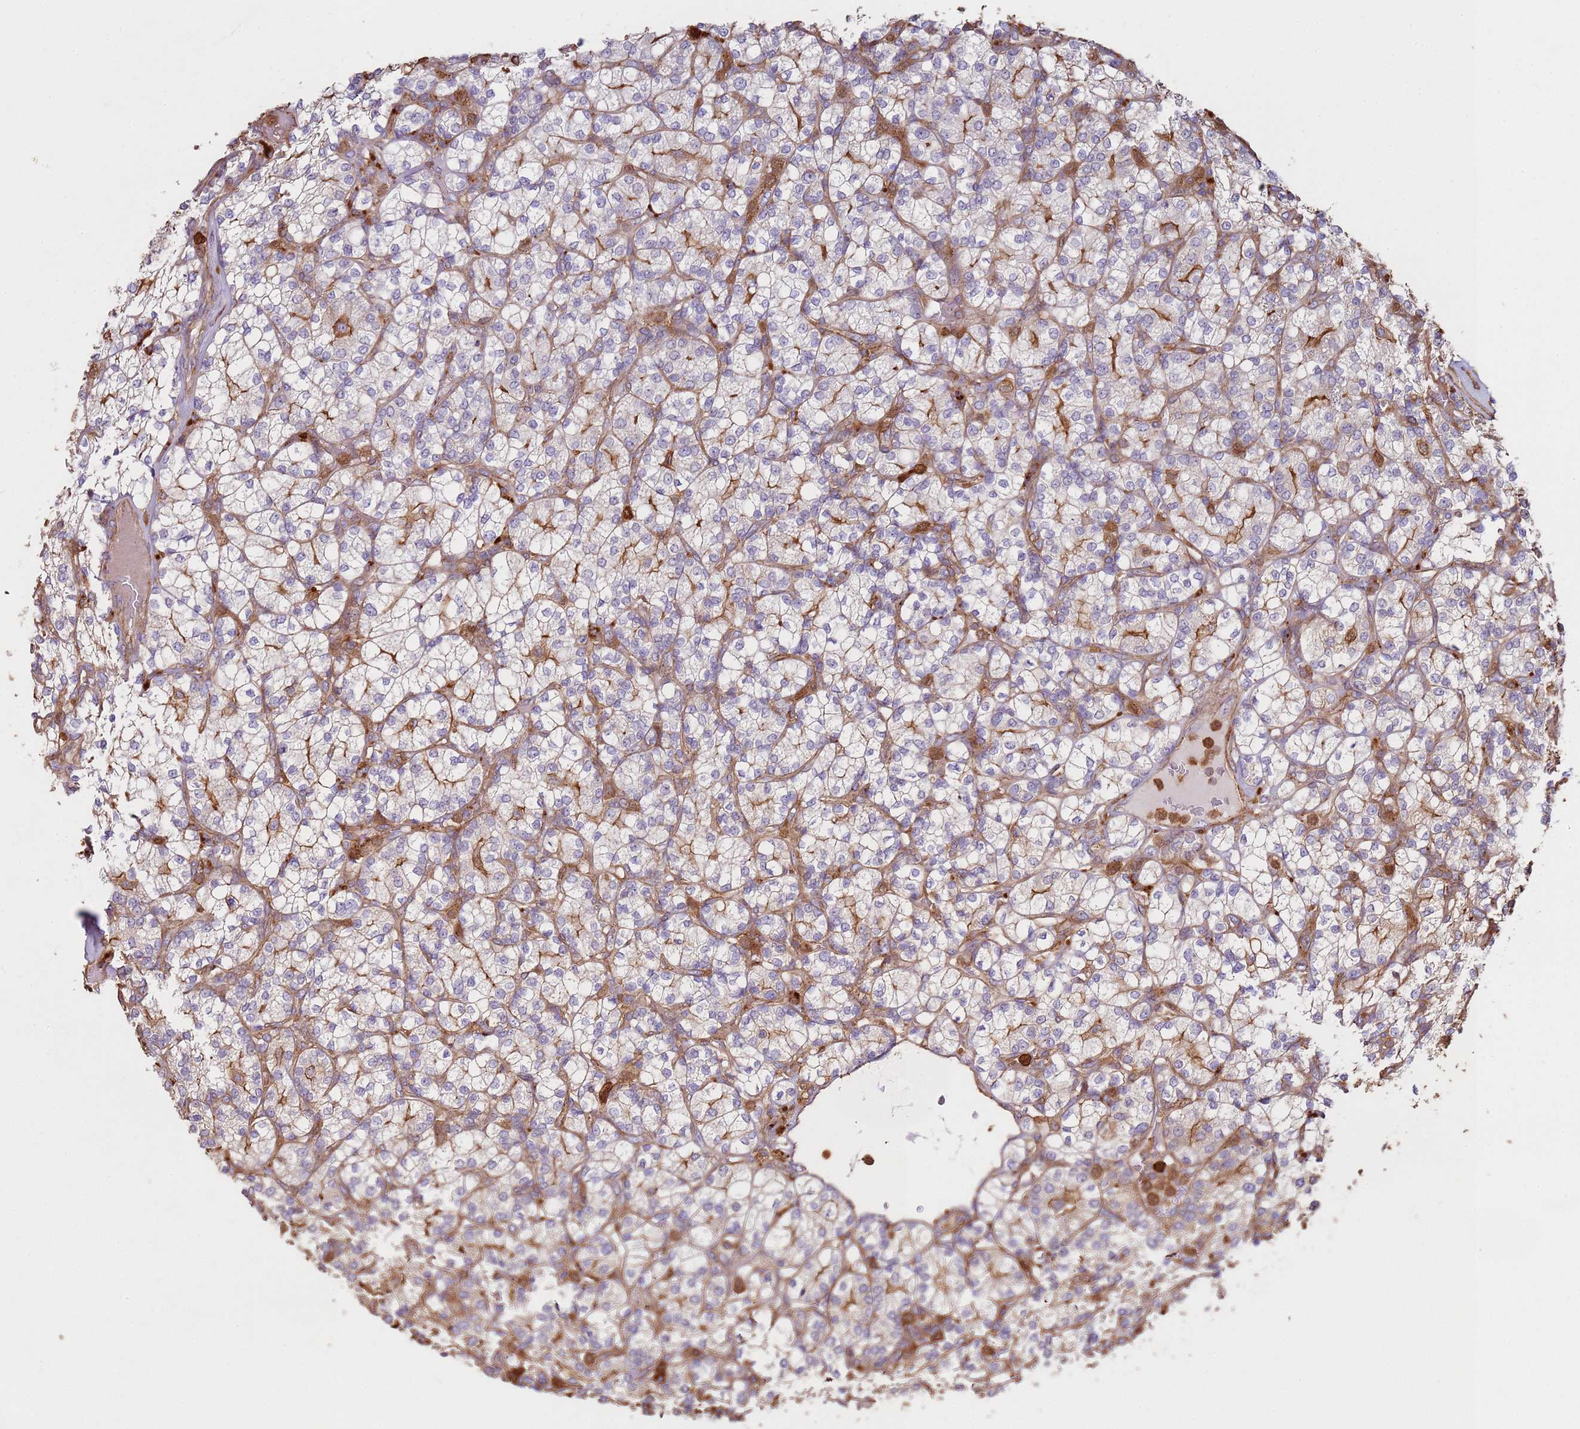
{"staining": {"intensity": "moderate", "quantity": "<25%", "location": "cytoplasmic/membranous"}, "tissue": "renal cancer", "cell_type": "Tumor cells", "image_type": "cancer", "snomed": [{"axis": "morphology", "description": "Adenocarcinoma, NOS"}, {"axis": "topography", "description": "Kidney"}], "caption": "Immunohistochemistry (IHC) image of human renal cancer stained for a protein (brown), which shows low levels of moderate cytoplasmic/membranous expression in about <25% of tumor cells.", "gene": "NDUFAF4", "patient": {"sex": "male", "age": 77}}